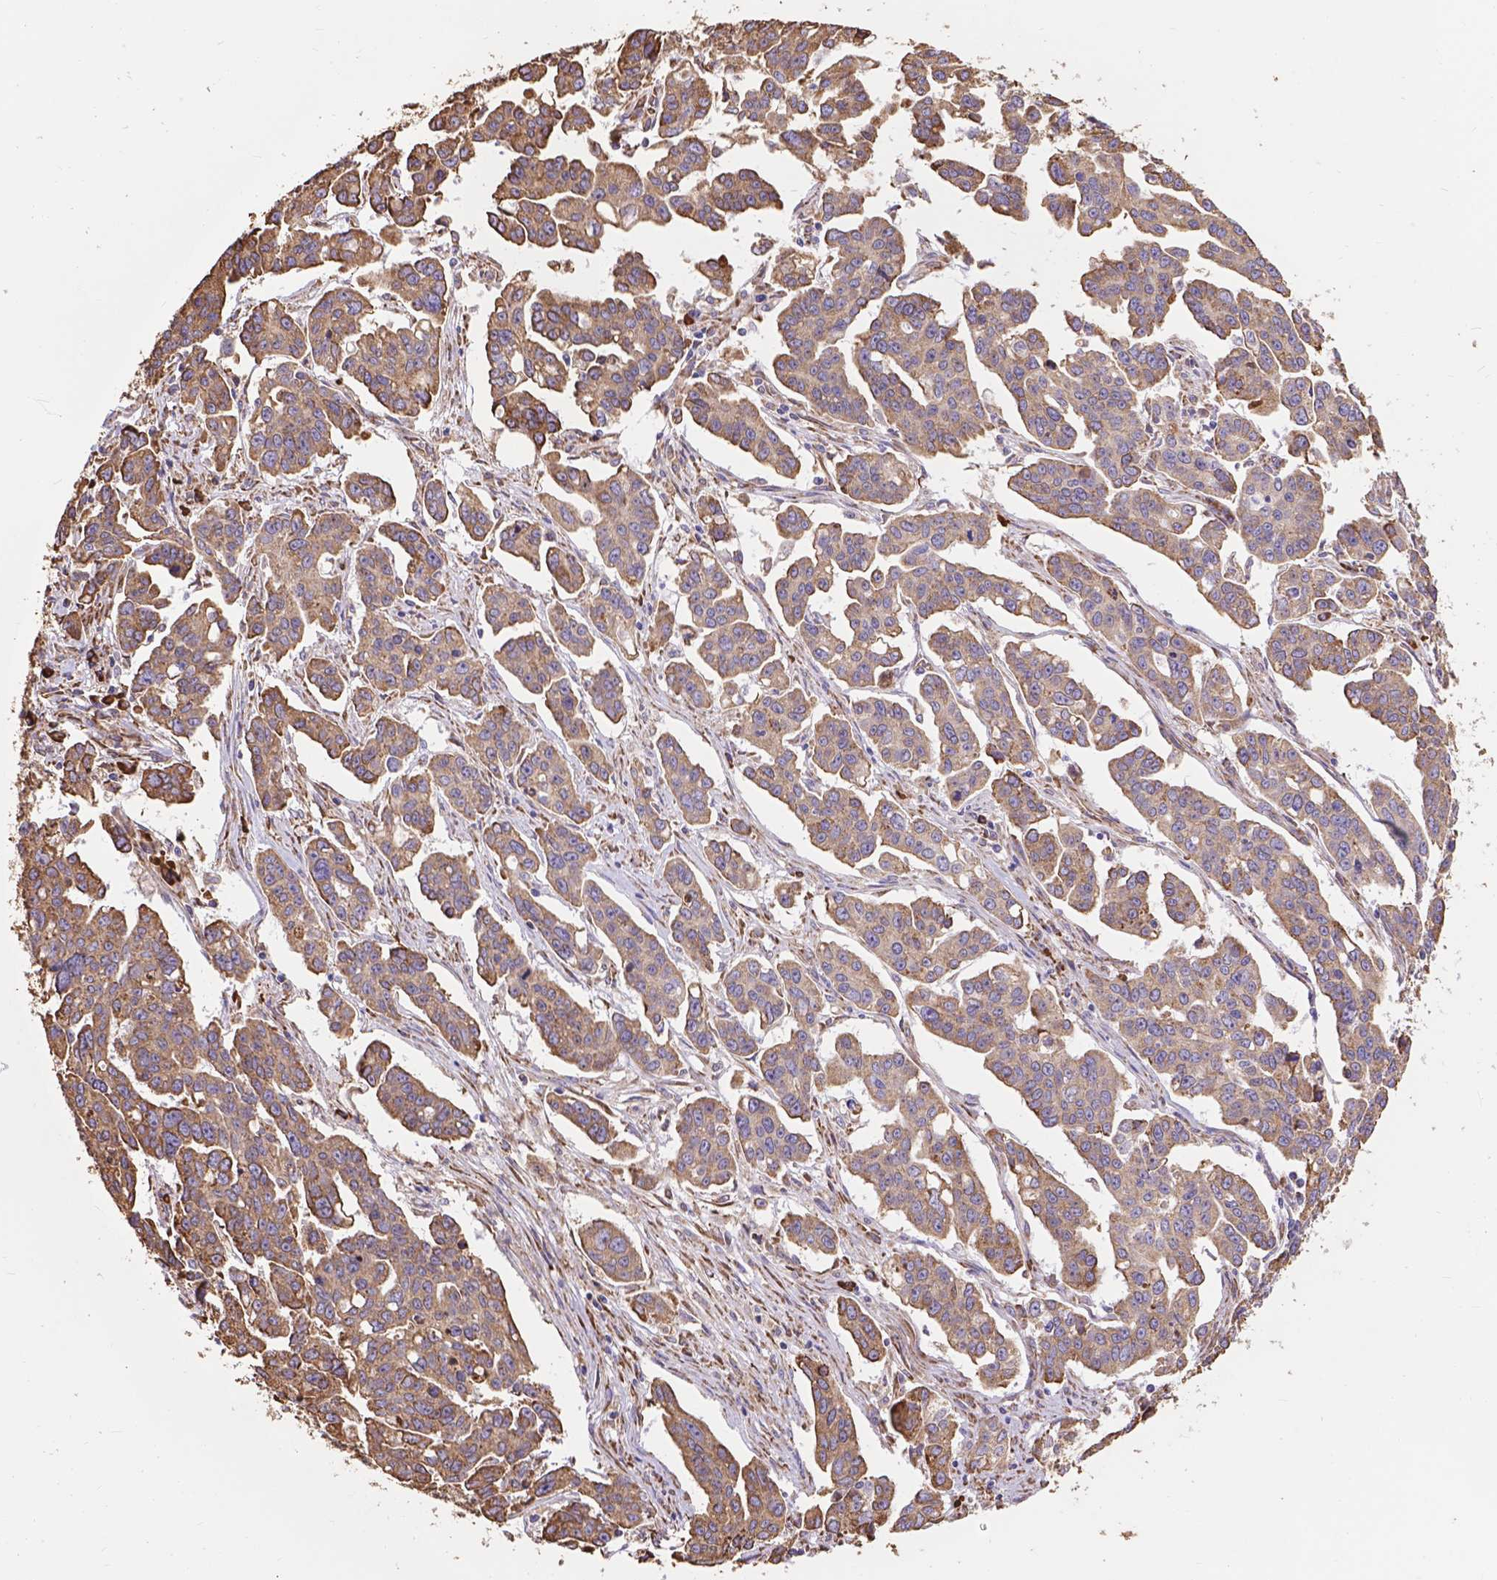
{"staining": {"intensity": "moderate", "quantity": ">75%", "location": "cytoplasmic/membranous"}, "tissue": "ovarian cancer", "cell_type": "Tumor cells", "image_type": "cancer", "snomed": [{"axis": "morphology", "description": "Carcinoma, endometroid"}, {"axis": "topography", "description": "Ovary"}], "caption": "About >75% of tumor cells in ovarian cancer display moderate cytoplasmic/membranous protein staining as visualized by brown immunohistochemical staining.", "gene": "IPO11", "patient": {"sex": "female", "age": 78}}